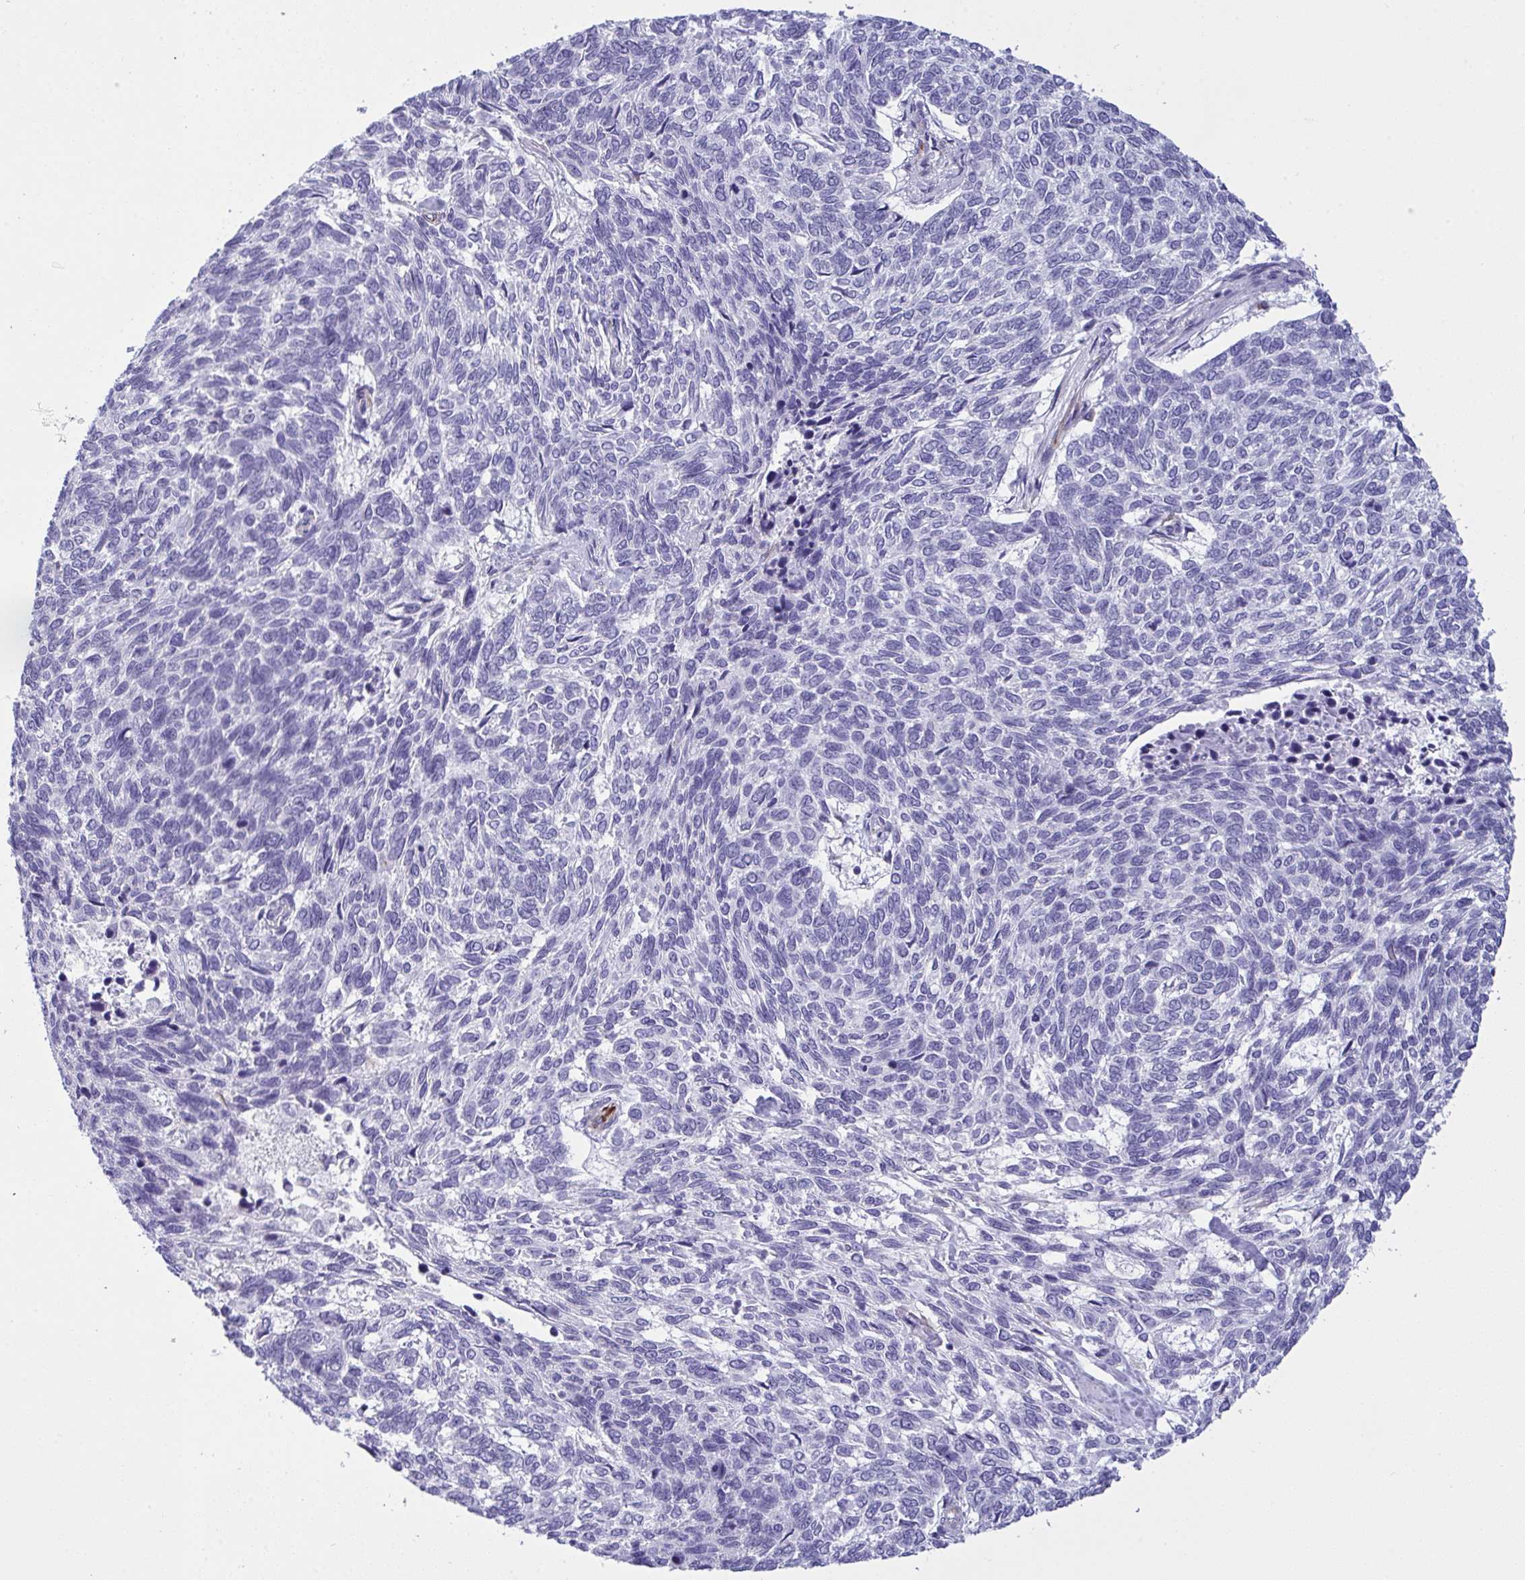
{"staining": {"intensity": "negative", "quantity": "none", "location": "none"}, "tissue": "skin cancer", "cell_type": "Tumor cells", "image_type": "cancer", "snomed": [{"axis": "morphology", "description": "Basal cell carcinoma"}, {"axis": "topography", "description": "Skin"}], "caption": "A high-resolution image shows immunohistochemistry (IHC) staining of basal cell carcinoma (skin), which shows no significant positivity in tumor cells.", "gene": "SLC35B1", "patient": {"sex": "female", "age": 65}}